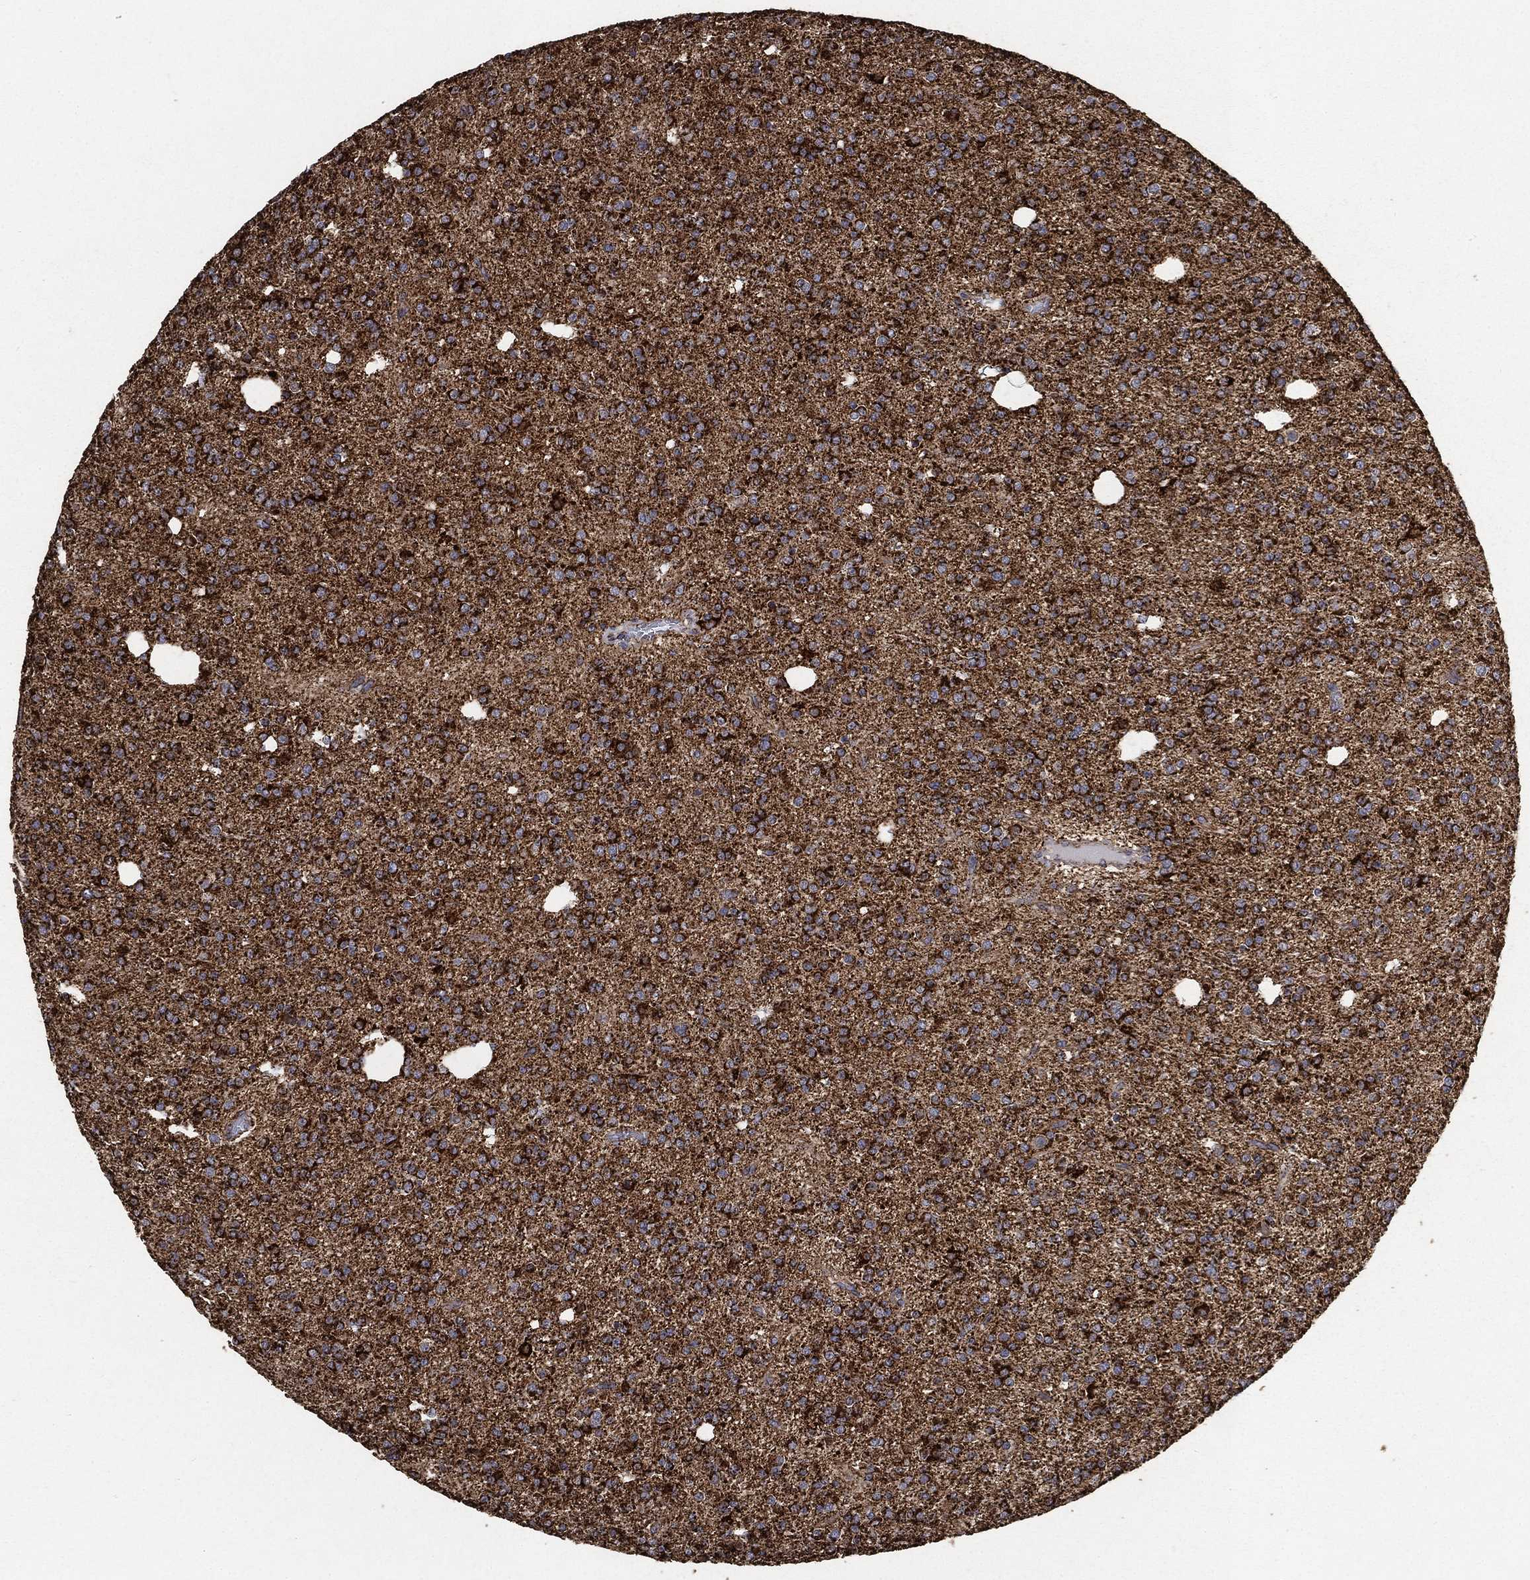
{"staining": {"intensity": "strong", "quantity": ">75%", "location": "cytoplasmic/membranous"}, "tissue": "glioma", "cell_type": "Tumor cells", "image_type": "cancer", "snomed": [{"axis": "morphology", "description": "Glioma, malignant, Low grade"}, {"axis": "topography", "description": "Brain"}], "caption": "Protein expression analysis of glioma displays strong cytoplasmic/membranous positivity in about >75% of tumor cells. (DAB (3,3'-diaminobenzidine) IHC with brightfield microscopy, high magnification).", "gene": "SLC38A7", "patient": {"sex": "male", "age": 27}}